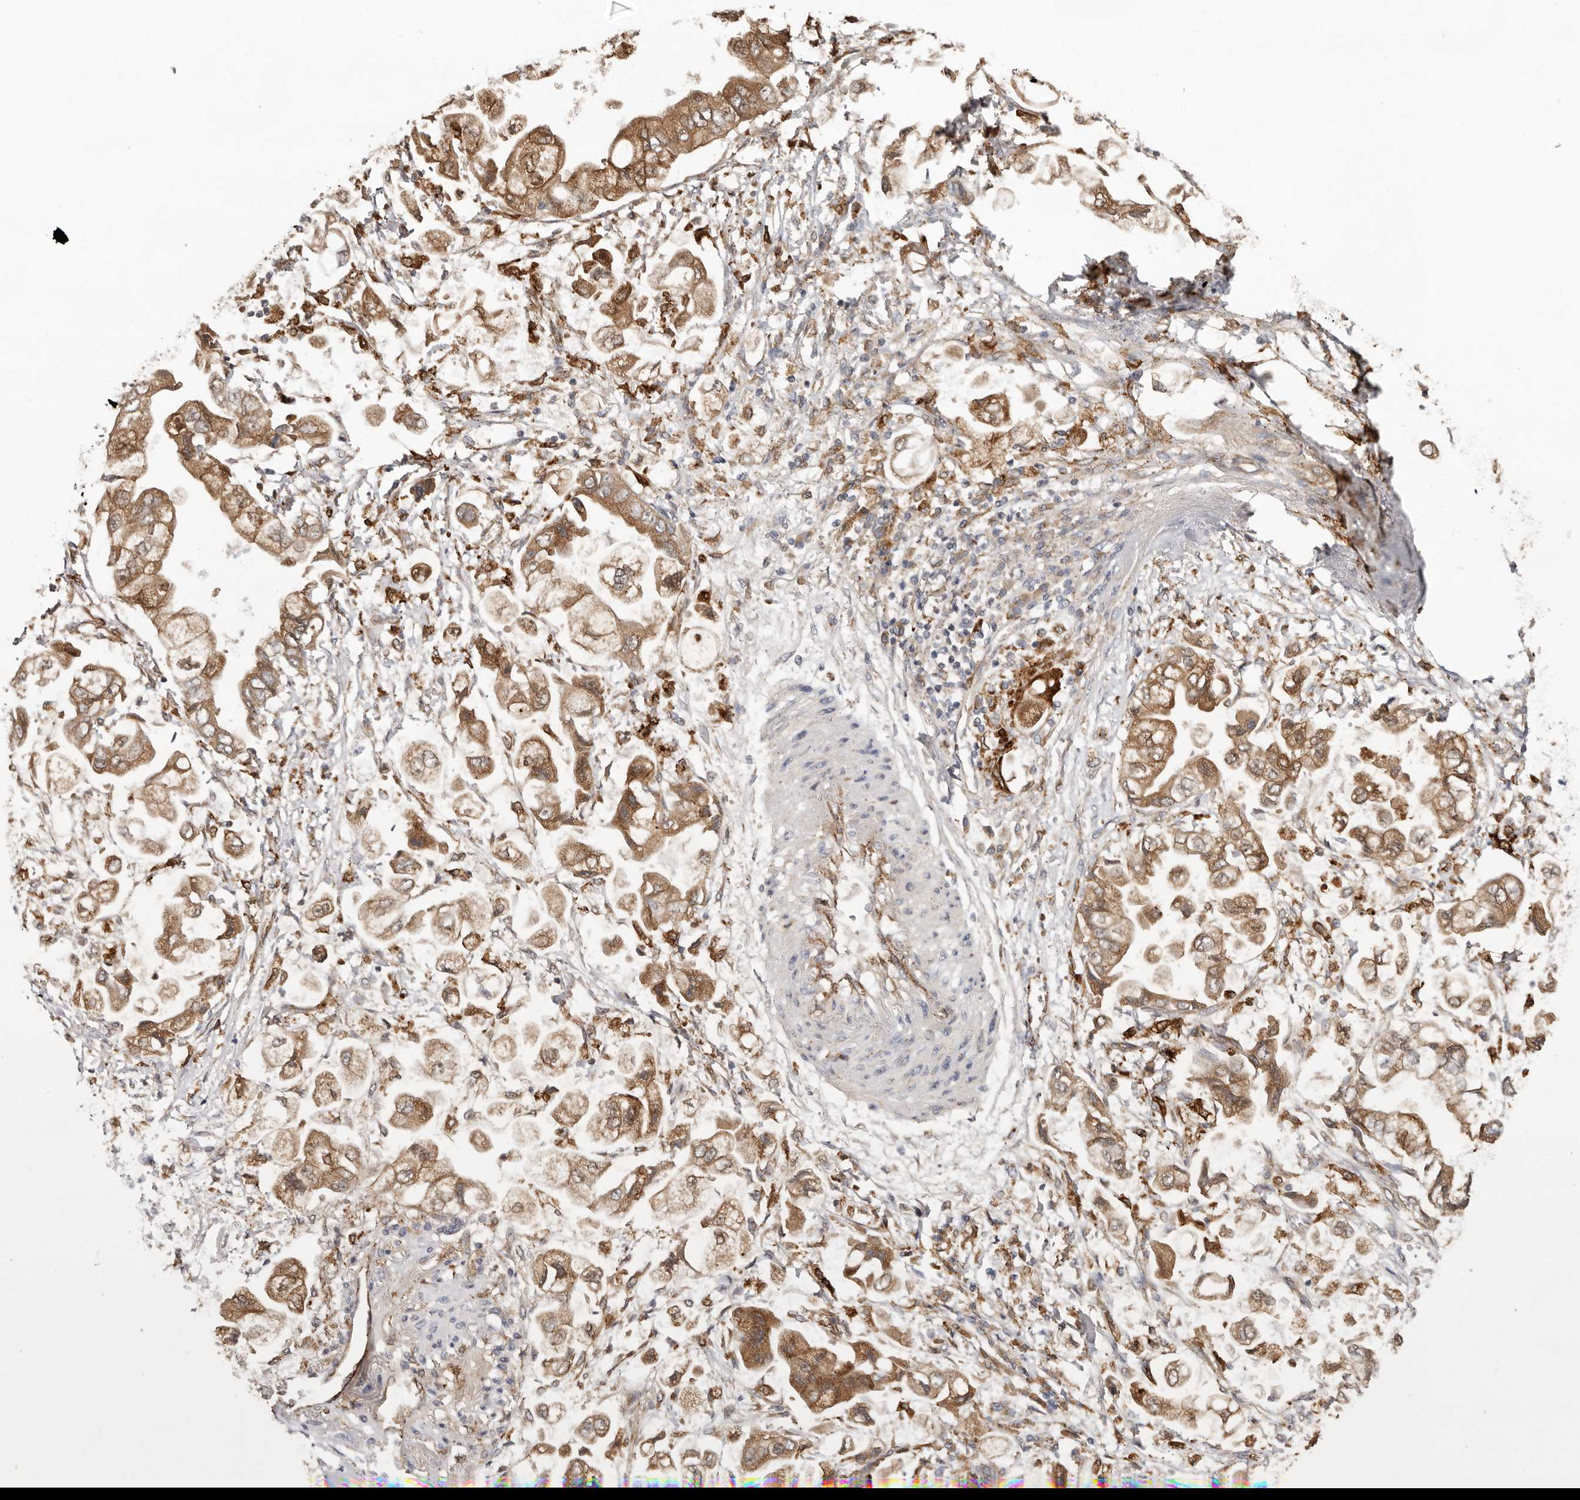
{"staining": {"intensity": "moderate", "quantity": ">75%", "location": "cytoplasmic/membranous"}, "tissue": "stomach cancer", "cell_type": "Tumor cells", "image_type": "cancer", "snomed": [{"axis": "morphology", "description": "Adenocarcinoma, NOS"}, {"axis": "topography", "description": "Stomach"}], "caption": "This photomicrograph exhibits immunohistochemistry staining of human stomach cancer (adenocarcinoma), with medium moderate cytoplasmic/membranous expression in approximately >75% of tumor cells.", "gene": "GRN", "patient": {"sex": "male", "age": 62}}